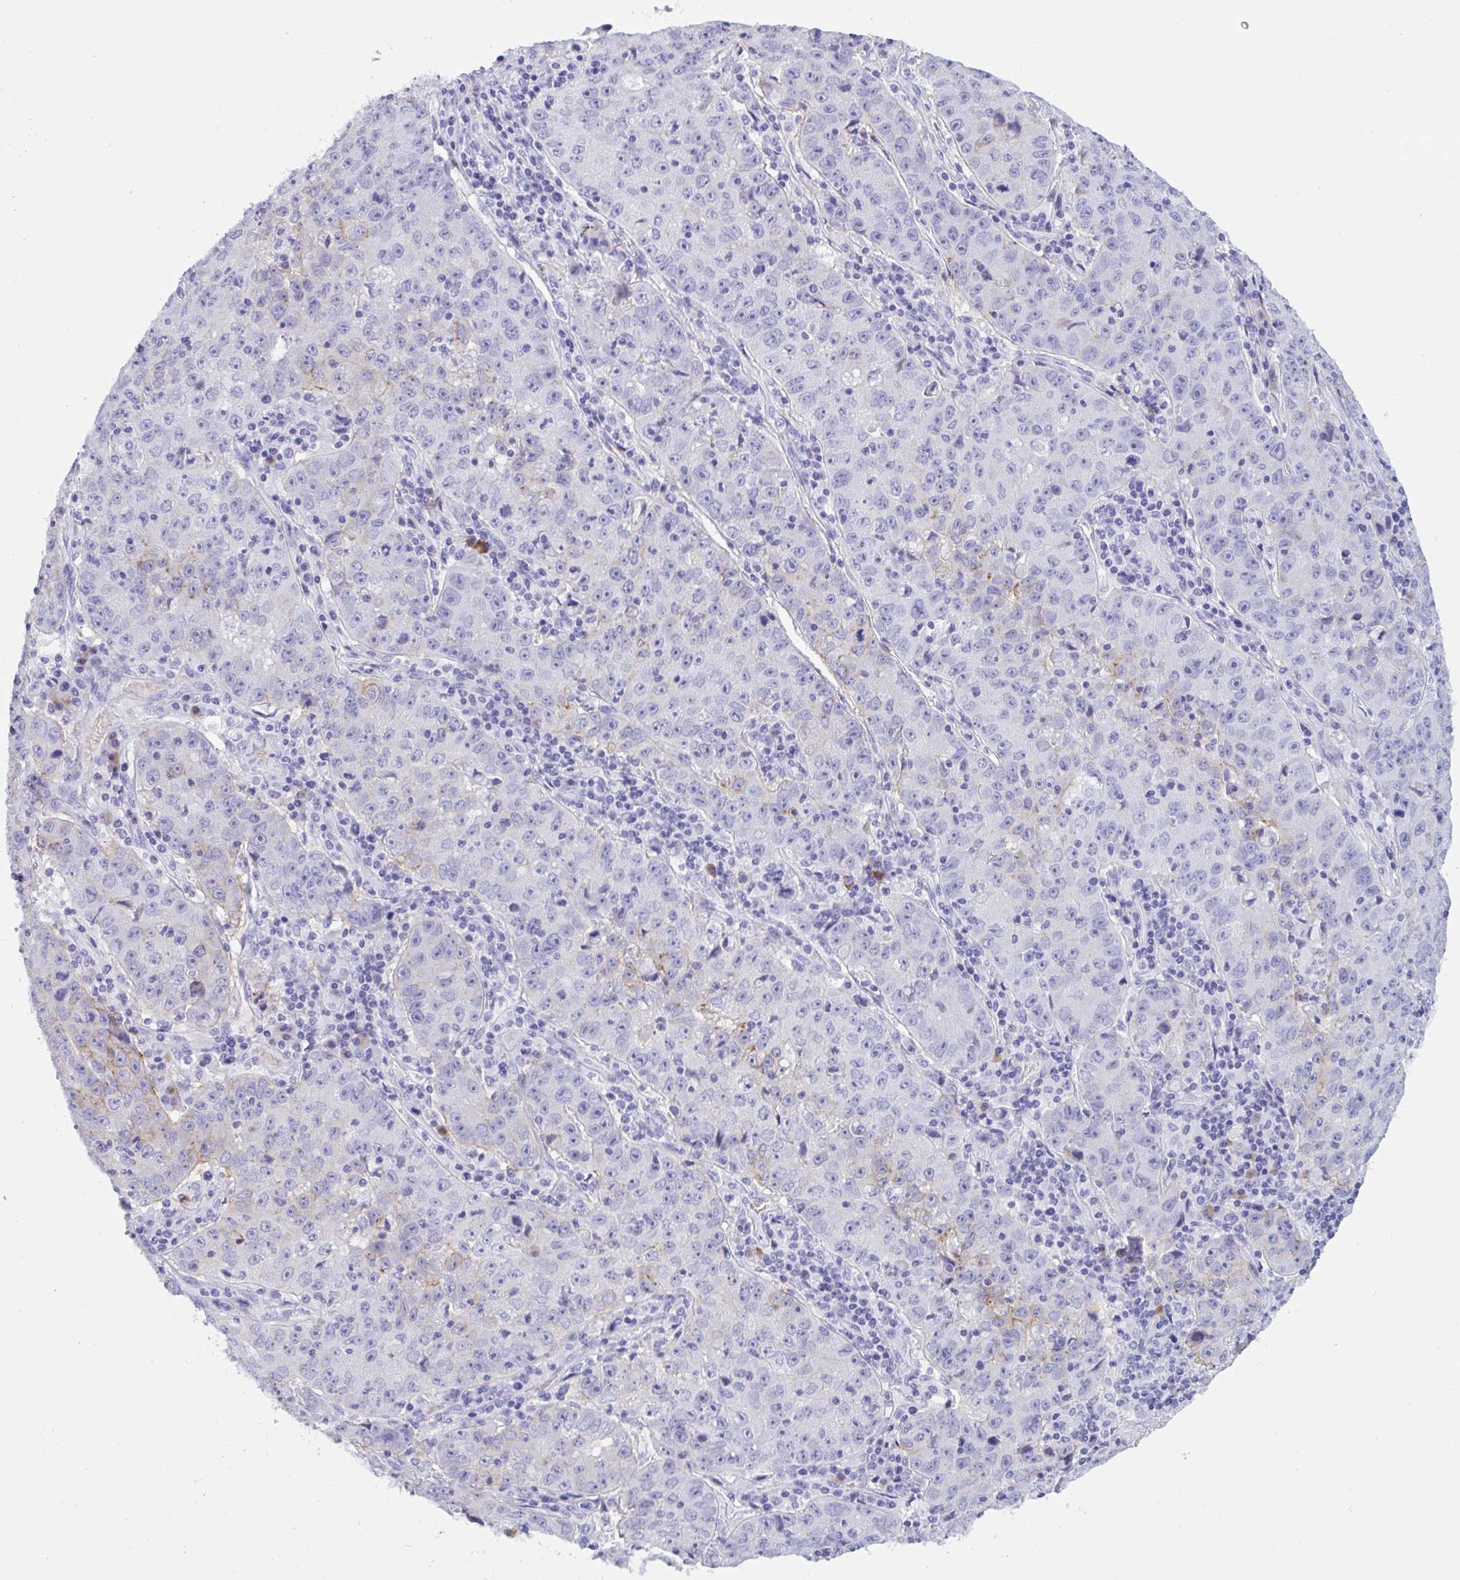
{"staining": {"intensity": "negative", "quantity": "none", "location": "none"}, "tissue": "lung cancer", "cell_type": "Tumor cells", "image_type": "cancer", "snomed": [{"axis": "morphology", "description": "Normal morphology"}, {"axis": "morphology", "description": "Adenocarcinoma, NOS"}, {"axis": "topography", "description": "Lymph node"}, {"axis": "topography", "description": "Lung"}], "caption": "Human adenocarcinoma (lung) stained for a protein using immunohistochemistry (IHC) exhibits no positivity in tumor cells.", "gene": "SLC2A1", "patient": {"sex": "female", "age": 57}}